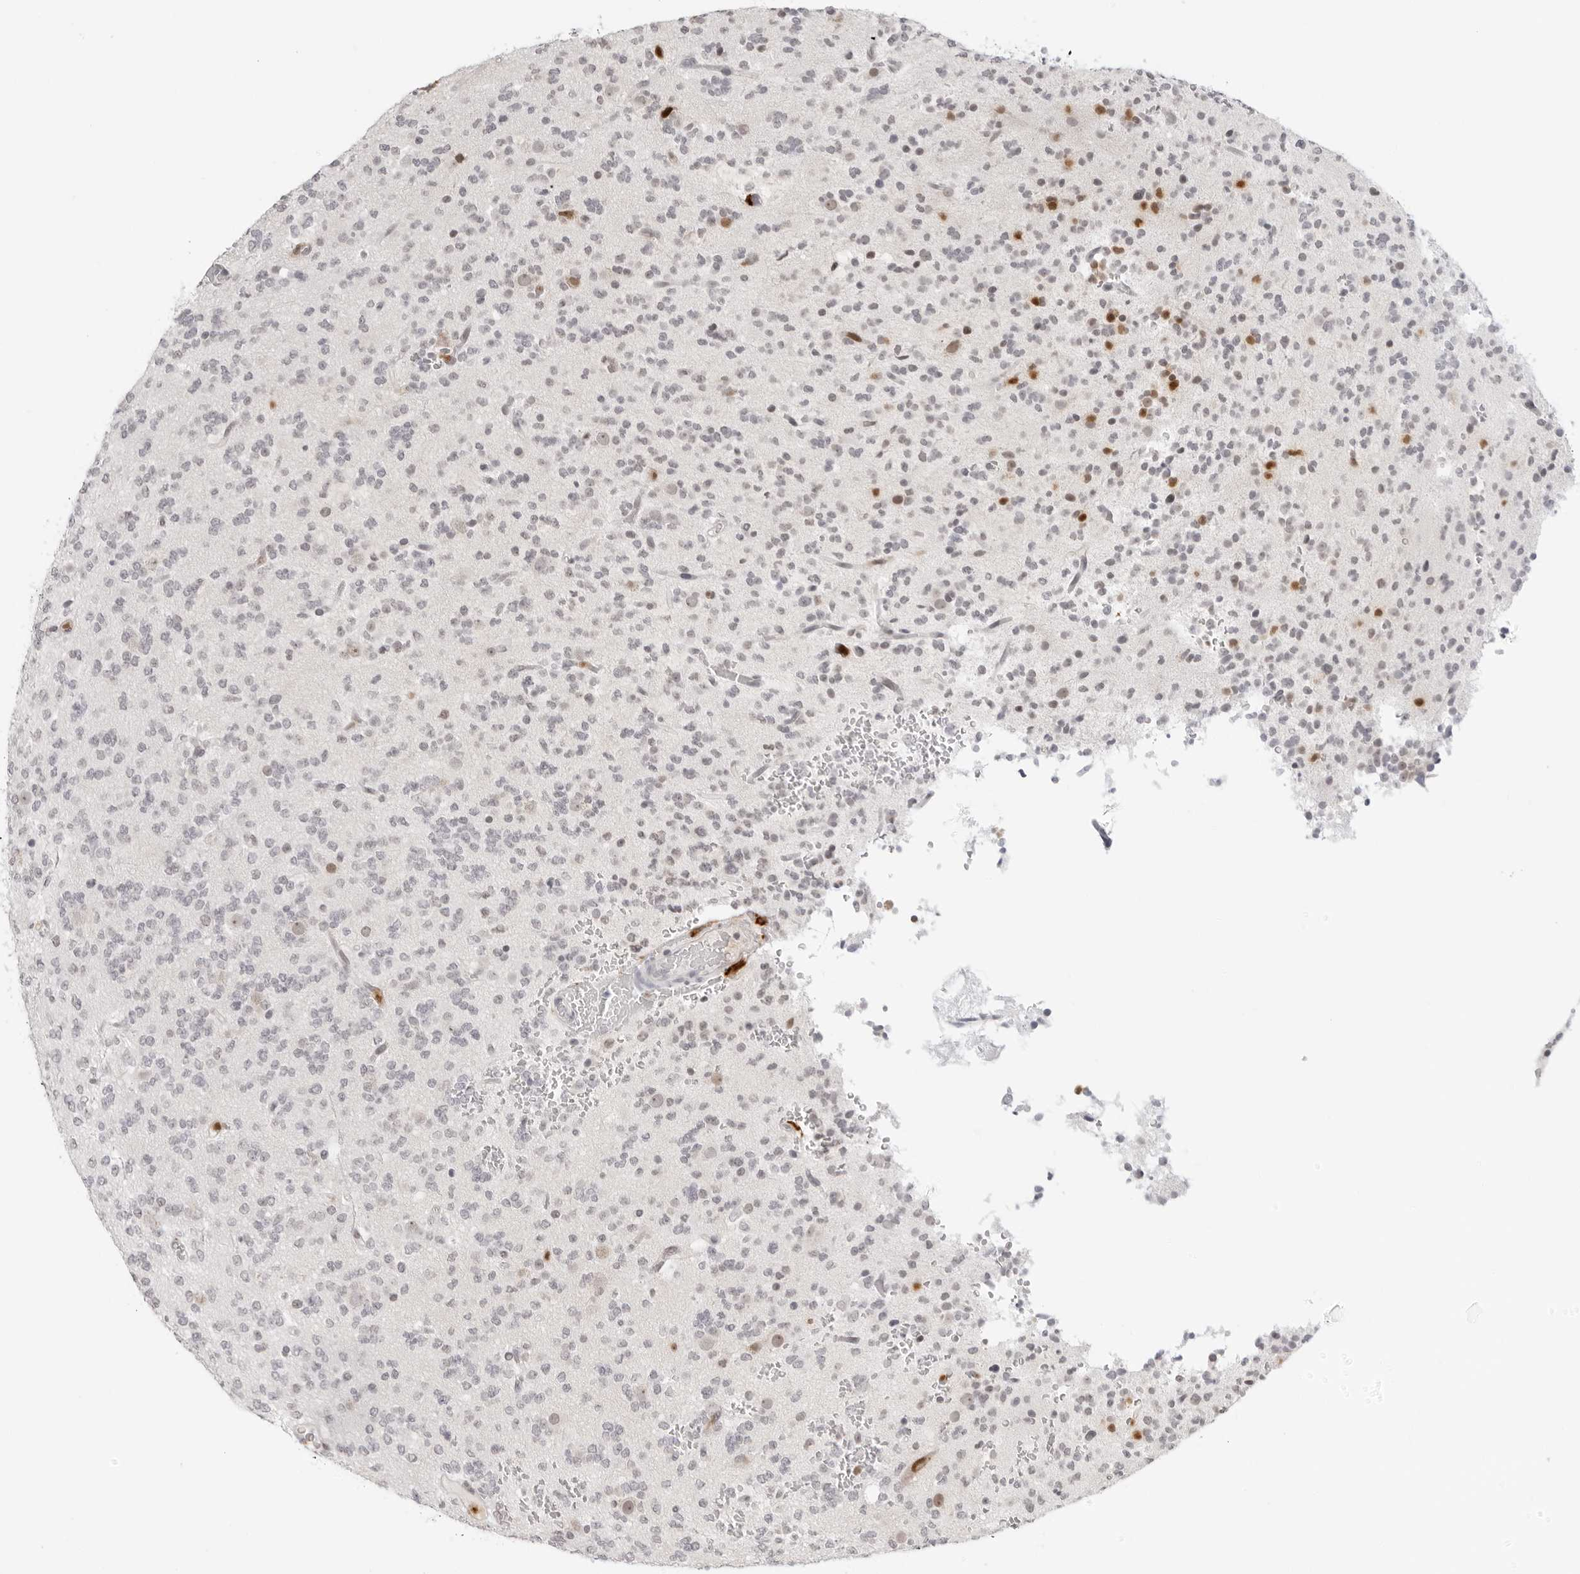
{"staining": {"intensity": "negative", "quantity": "none", "location": "none"}, "tissue": "glioma", "cell_type": "Tumor cells", "image_type": "cancer", "snomed": [{"axis": "morphology", "description": "Glioma, malignant, Low grade"}, {"axis": "topography", "description": "Brain"}], "caption": "Tumor cells are negative for protein expression in human glioma.", "gene": "MSH6", "patient": {"sex": "male", "age": 38}}